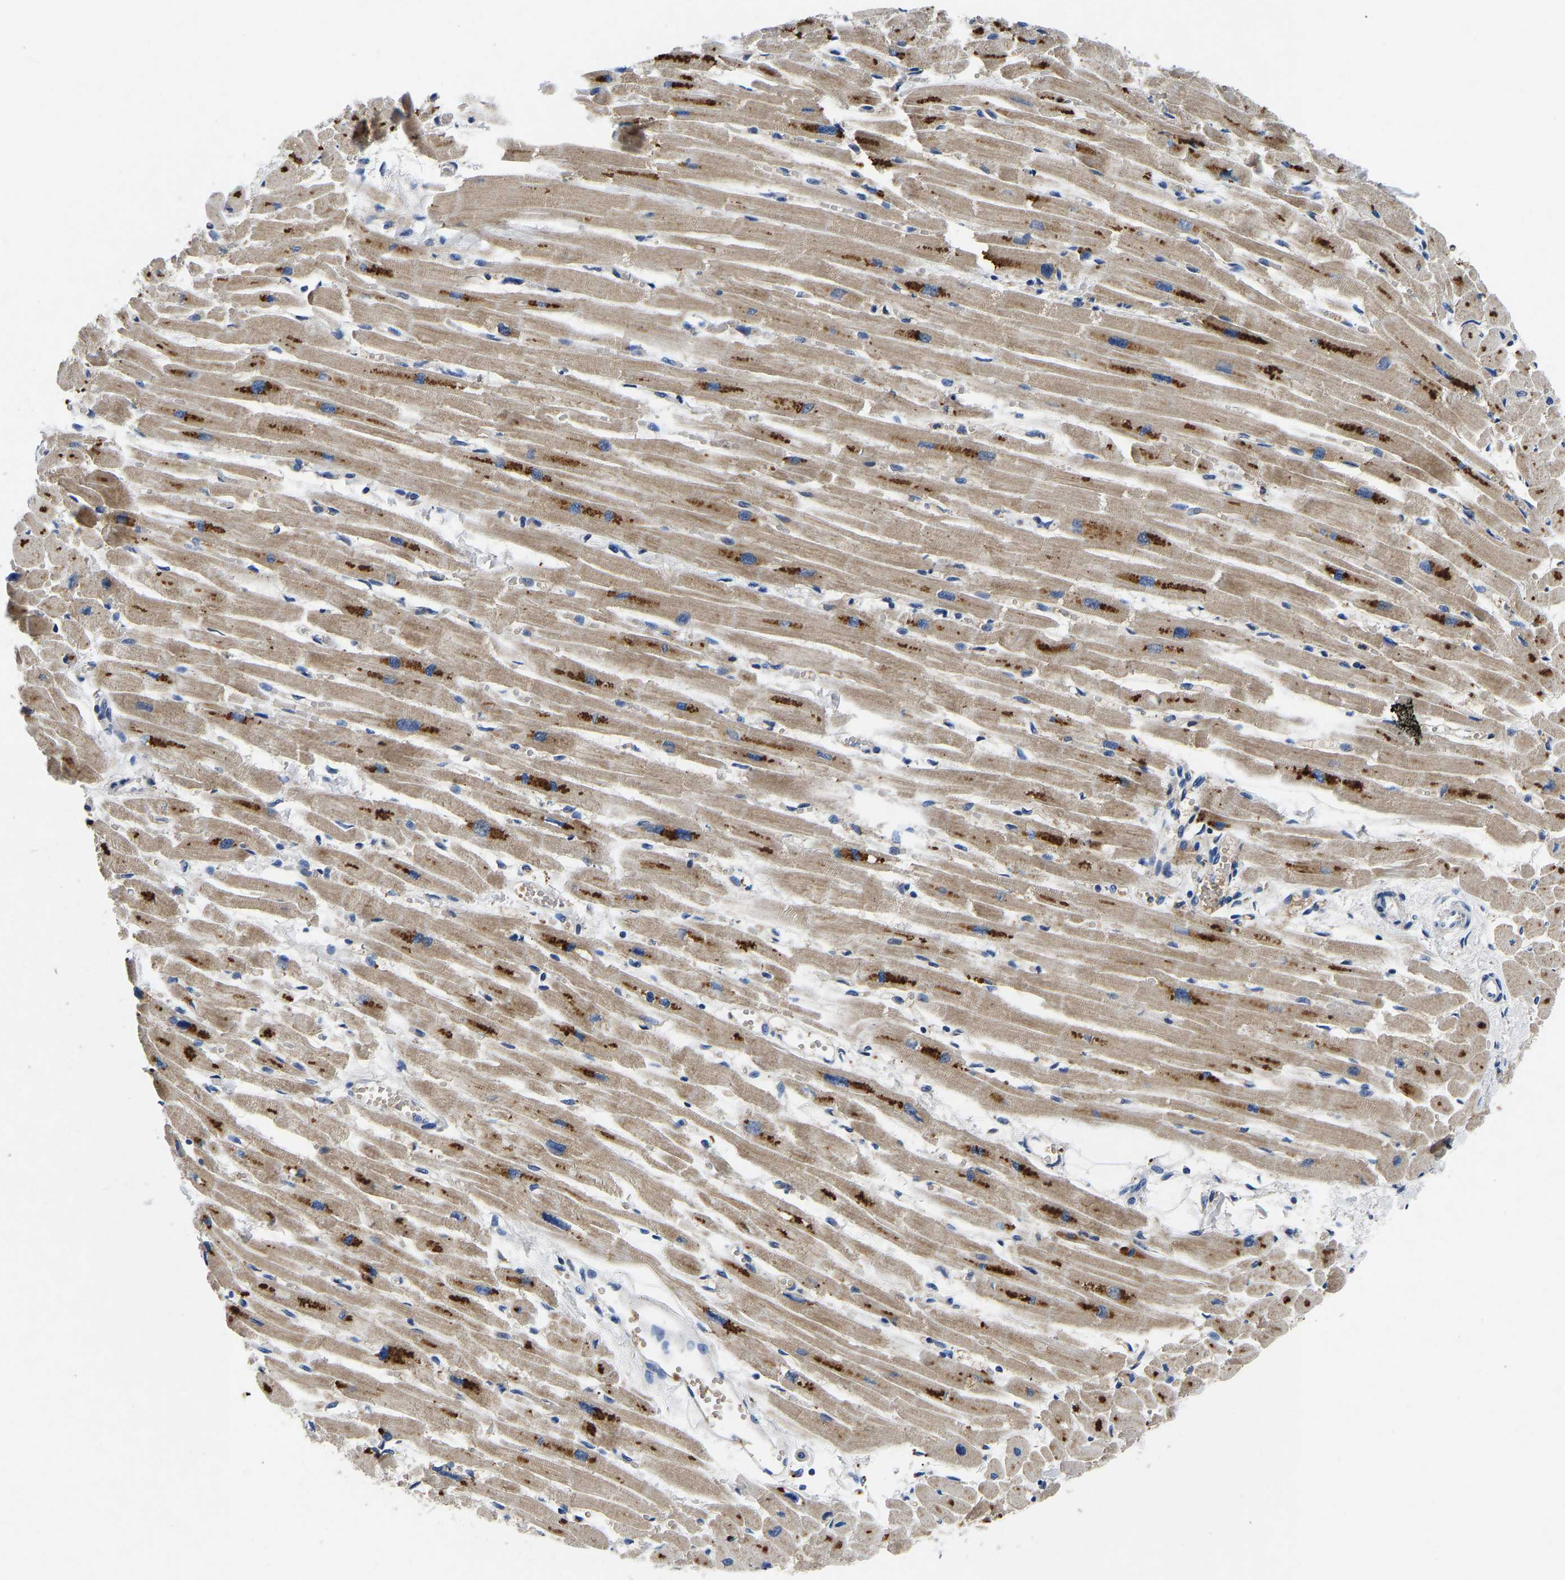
{"staining": {"intensity": "moderate", "quantity": "25%-75%", "location": "cytoplasmic/membranous"}, "tissue": "heart muscle", "cell_type": "Cardiomyocytes", "image_type": "normal", "snomed": [{"axis": "morphology", "description": "Normal tissue, NOS"}, {"axis": "topography", "description": "Heart"}], "caption": "An image showing moderate cytoplasmic/membranous expression in about 25%-75% of cardiomyocytes in benign heart muscle, as visualized by brown immunohistochemical staining.", "gene": "TOR1B", "patient": {"sex": "female", "age": 54}}